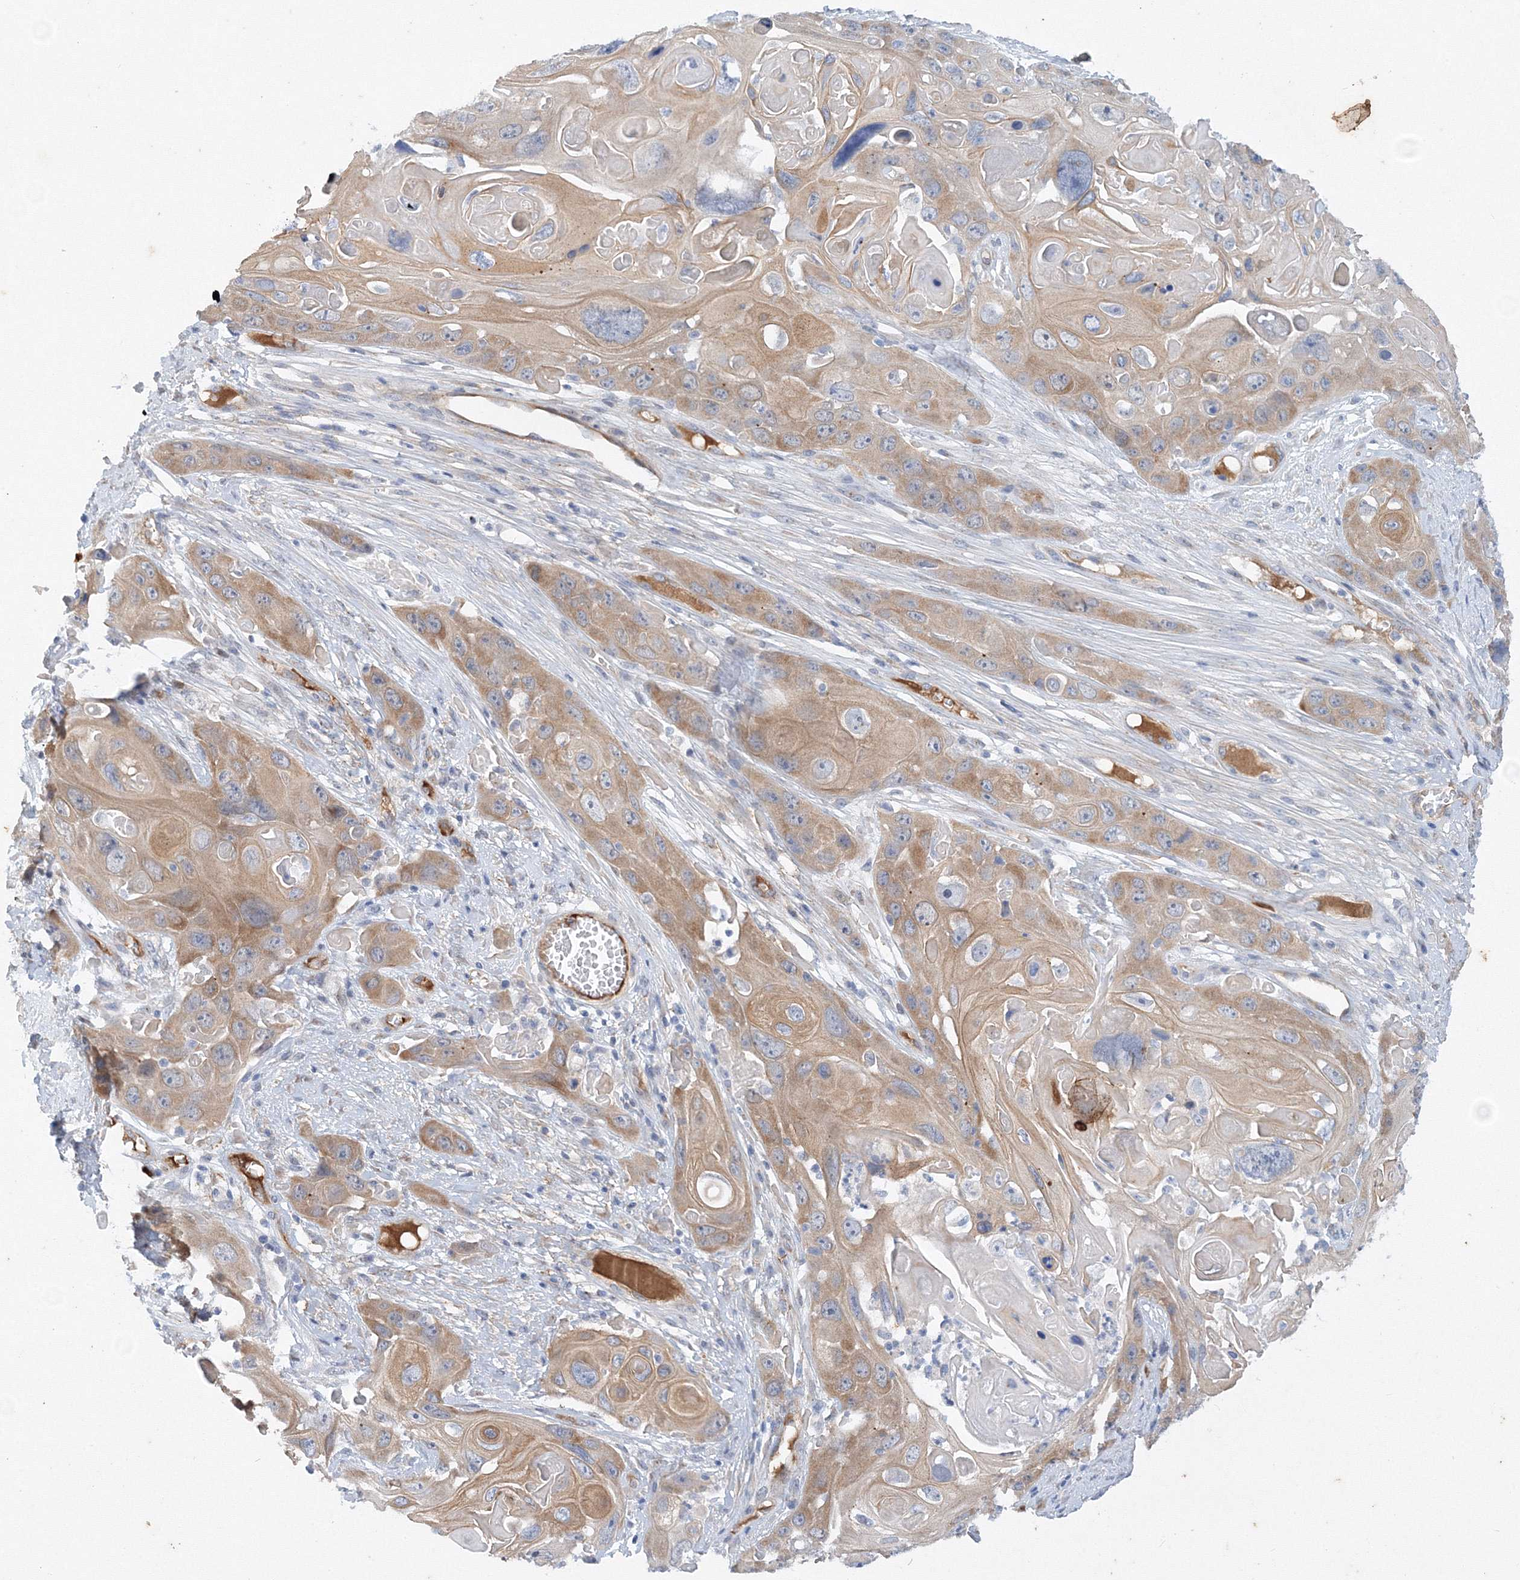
{"staining": {"intensity": "moderate", "quantity": ">75%", "location": "cytoplasmic/membranous"}, "tissue": "skin cancer", "cell_type": "Tumor cells", "image_type": "cancer", "snomed": [{"axis": "morphology", "description": "Squamous cell carcinoma, NOS"}, {"axis": "topography", "description": "Skin"}], "caption": "Skin cancer tissue shows moderate cytoplasmic/membranous expression in approximately >75% of tumor cells The staining was performed using DAB to visualize the protein expression in brown, while the nuclei were stained in blue with hematoxylin (Magnification: 20x).", "gene": "TANC1", "patient": {"sex": "male", "age": 55}}